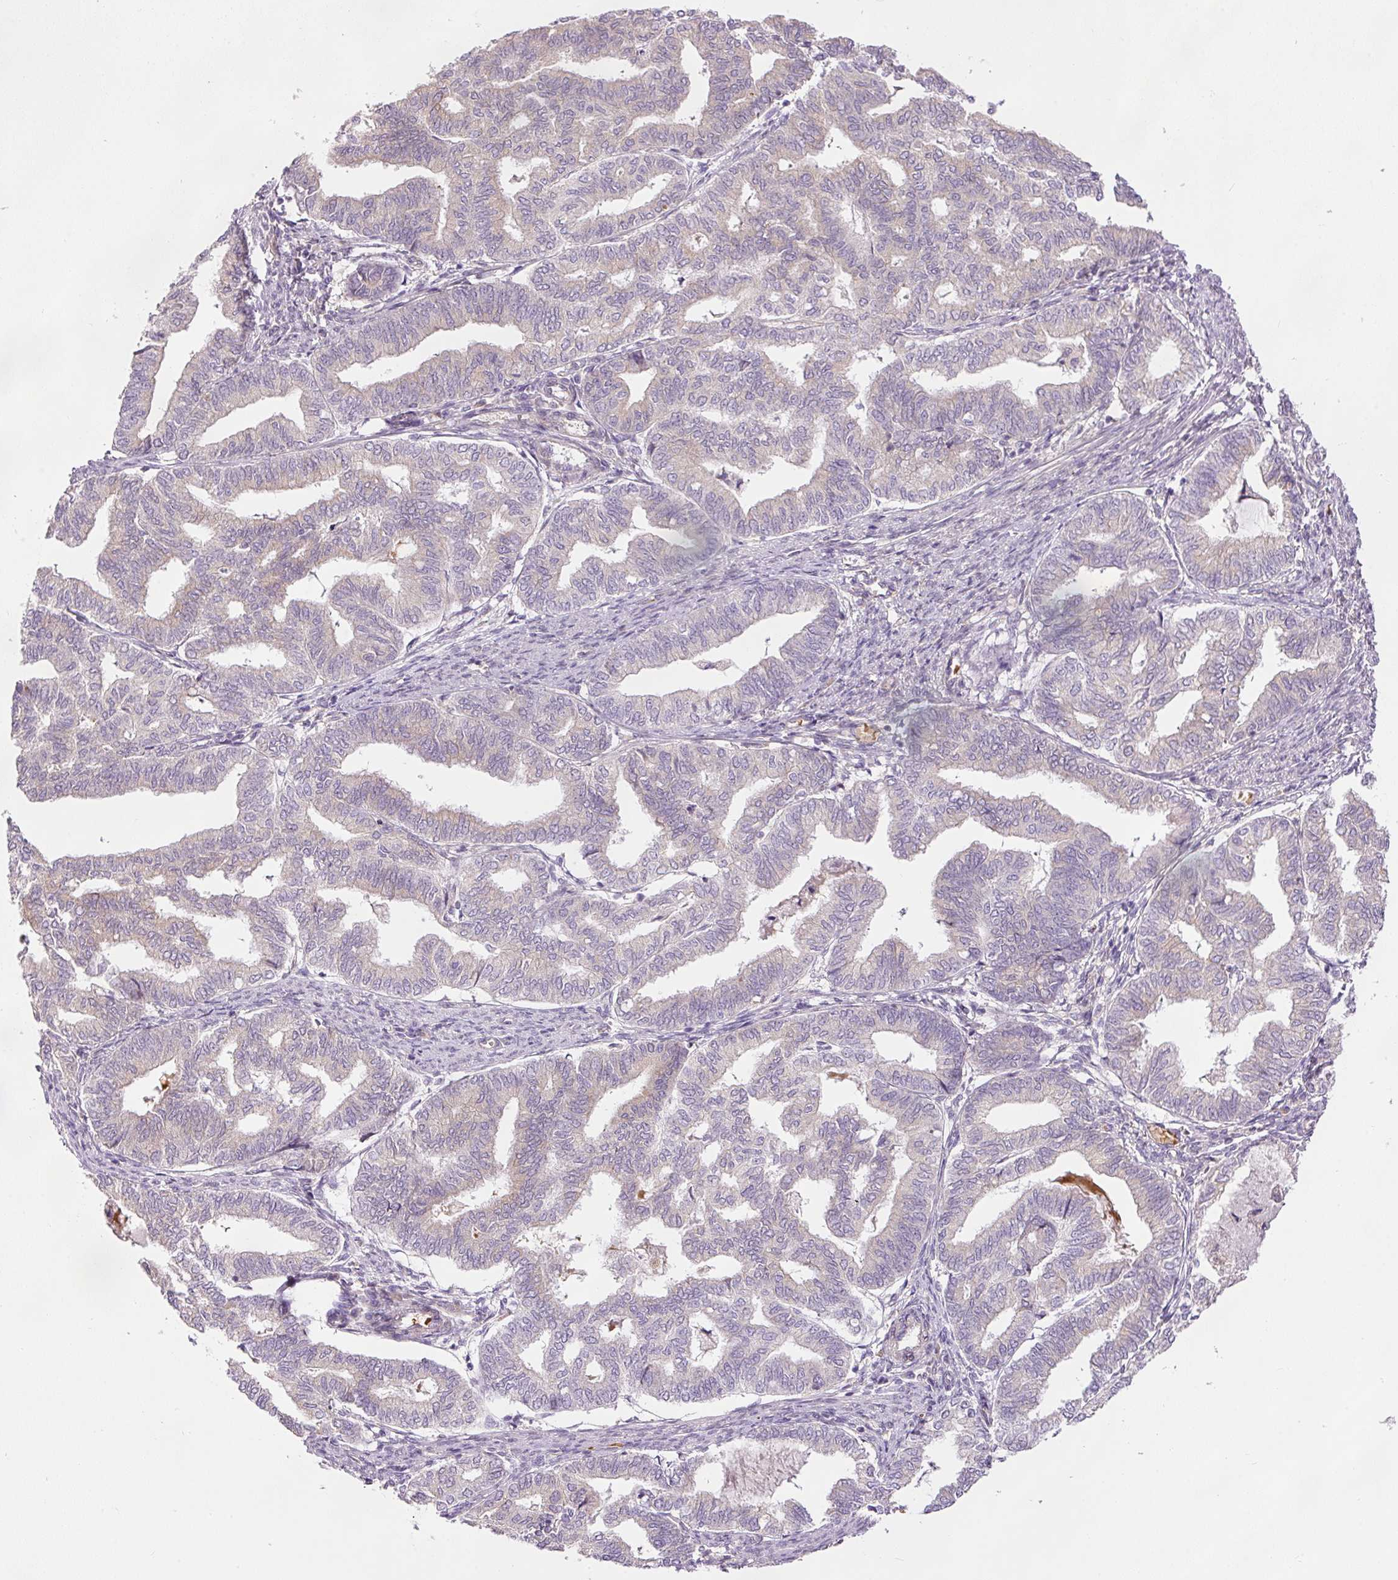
{"staining": {"intensity": "negative", "quantity": "none", "location": "none"}, "tissue": "endometrial cancer", "cell_type": "Tumor cells", "image_type": "cancer", "snomed": [{"axis": "morphology", "description": "Adenocarcinoma, NOS"}, {"axis": "topography", "description": "Endometrium"}], "caption": "Protein analysis of adenocarcinoma (endometrial) reveals no significant staining in tumor cells.", "gene": "TBC1D2B", "patient": {"sex": "female", "age": 79}}